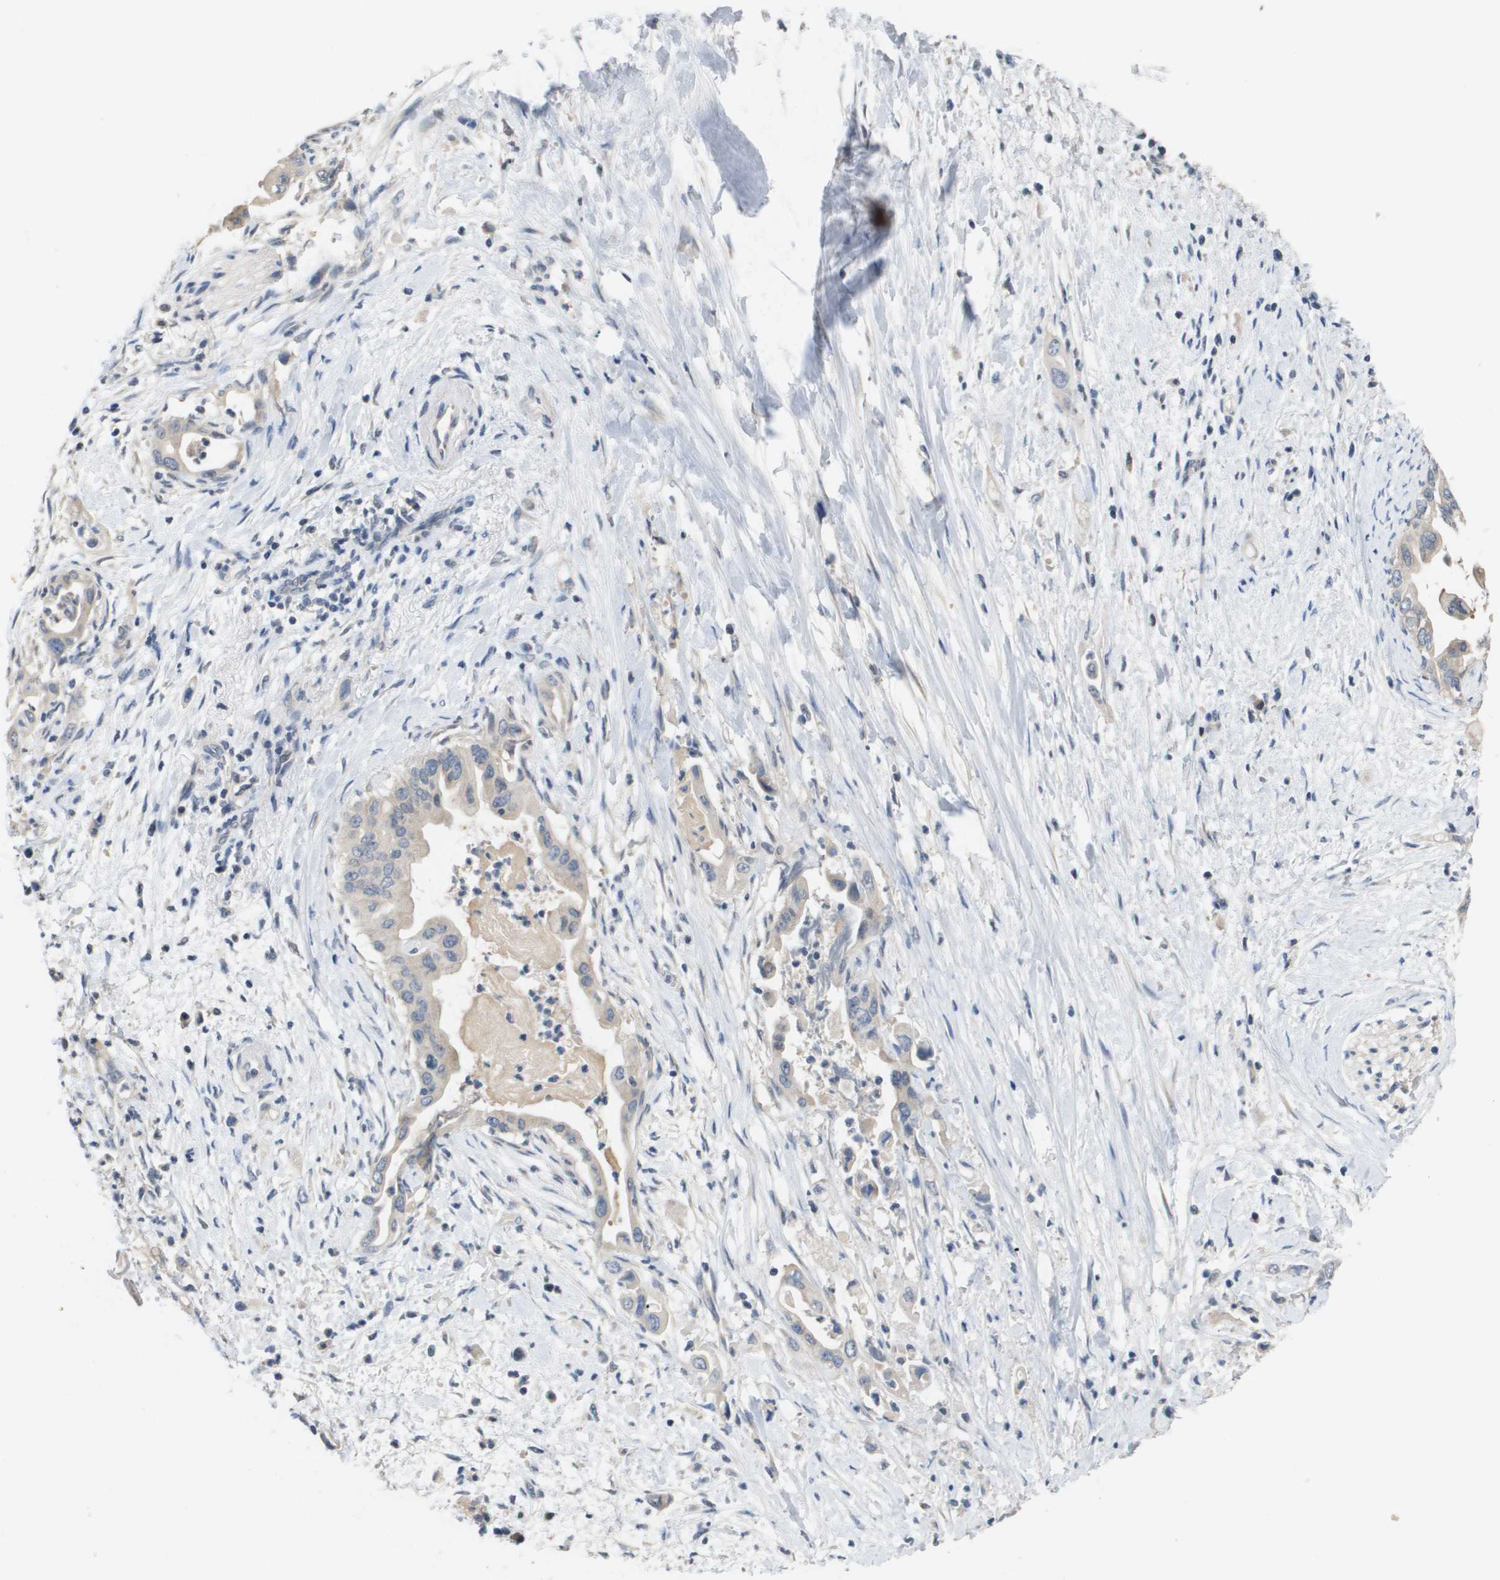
{"staining": {"intensity": "weak", "quantity": "<25%", "location": "cytoplasmic/membranous"}, "tissue": "pancreatic cancer", "cell_type": "Tumor cells", "image_type": "cancer", "snomed": [{"axis": "morphology", "description": "Adenocarcinoma, NOS"}, {"axis": "topography", "description": "Pancreas"}], "caption": "High magnification brightfield microscopy of pancreatic cancer (adenocarcinoma) stained with DAB (brown) and counterstained with hematoxylin (blue): tumor cells show no significant positivity. (DAB (3,3'-diaminobenzidine) immunohistochemistry, high magnification).", "gene": "CAPN11", "patient": {"sex": "male", "age": 55}}